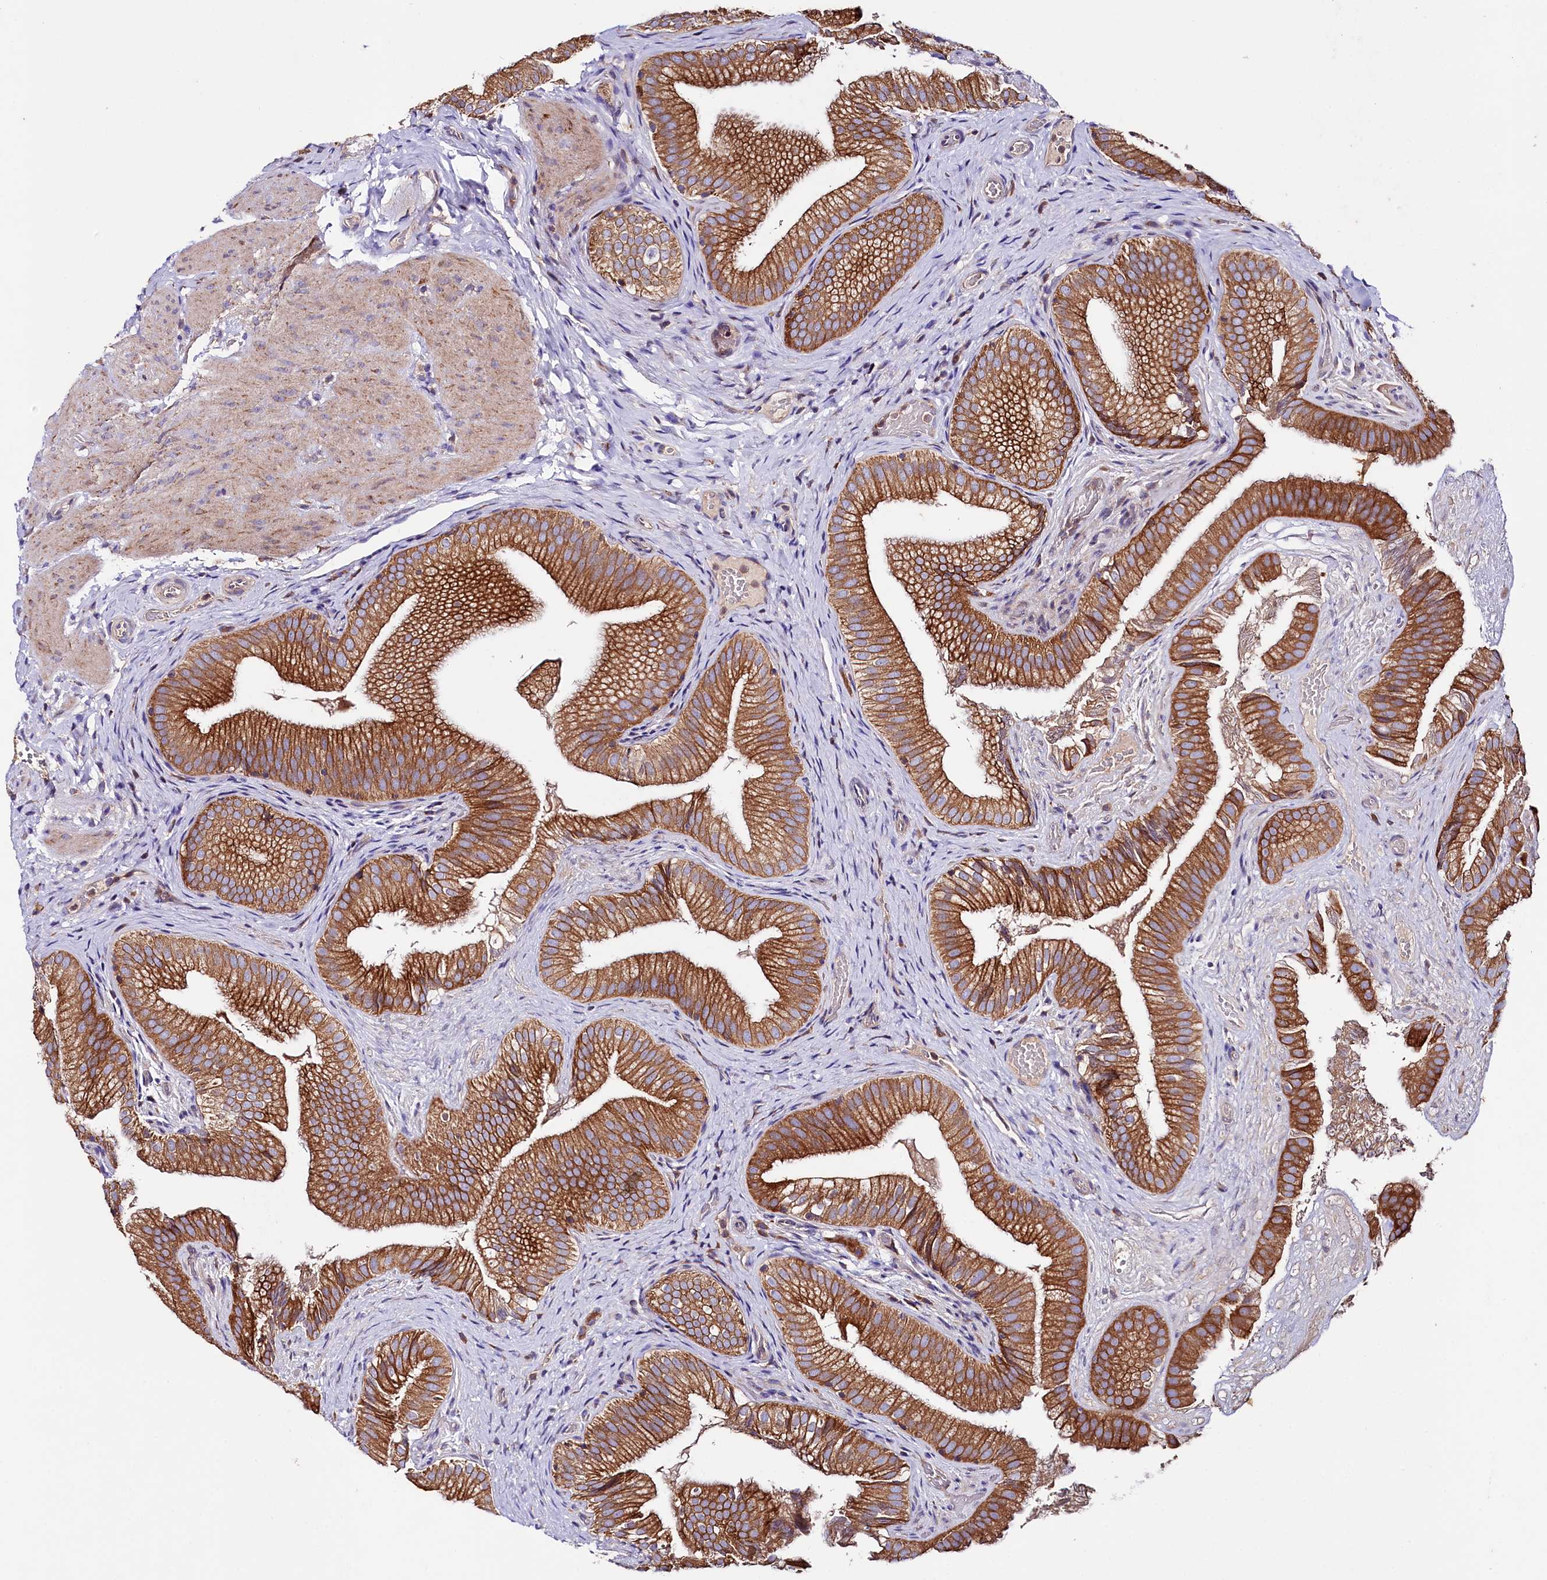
{"staining": {"intensity": "strong", "quantity": ">75%", "location": "cytoplasmic/membranous"}, "tissue": "gallbladder", "cell_type": "Glandular cells", "image_type": "normal", "snomed": [{"axis": "morphology", "description": "Normal tissue, NOS"}, {"axis": "topography", "description": "Gallbladder"}], "caption": "IHC photomicrograph of benign gallbladder: gallbladder stained using IHC demonstrates high levels of strong protein expression localized specifically in the cytoplasmic/membranous of glandular cells, appearing as a cytoplasmic/membranous brown color.", "gene": "SACM1L", "patient": {"sex": "female", "age": 30}}